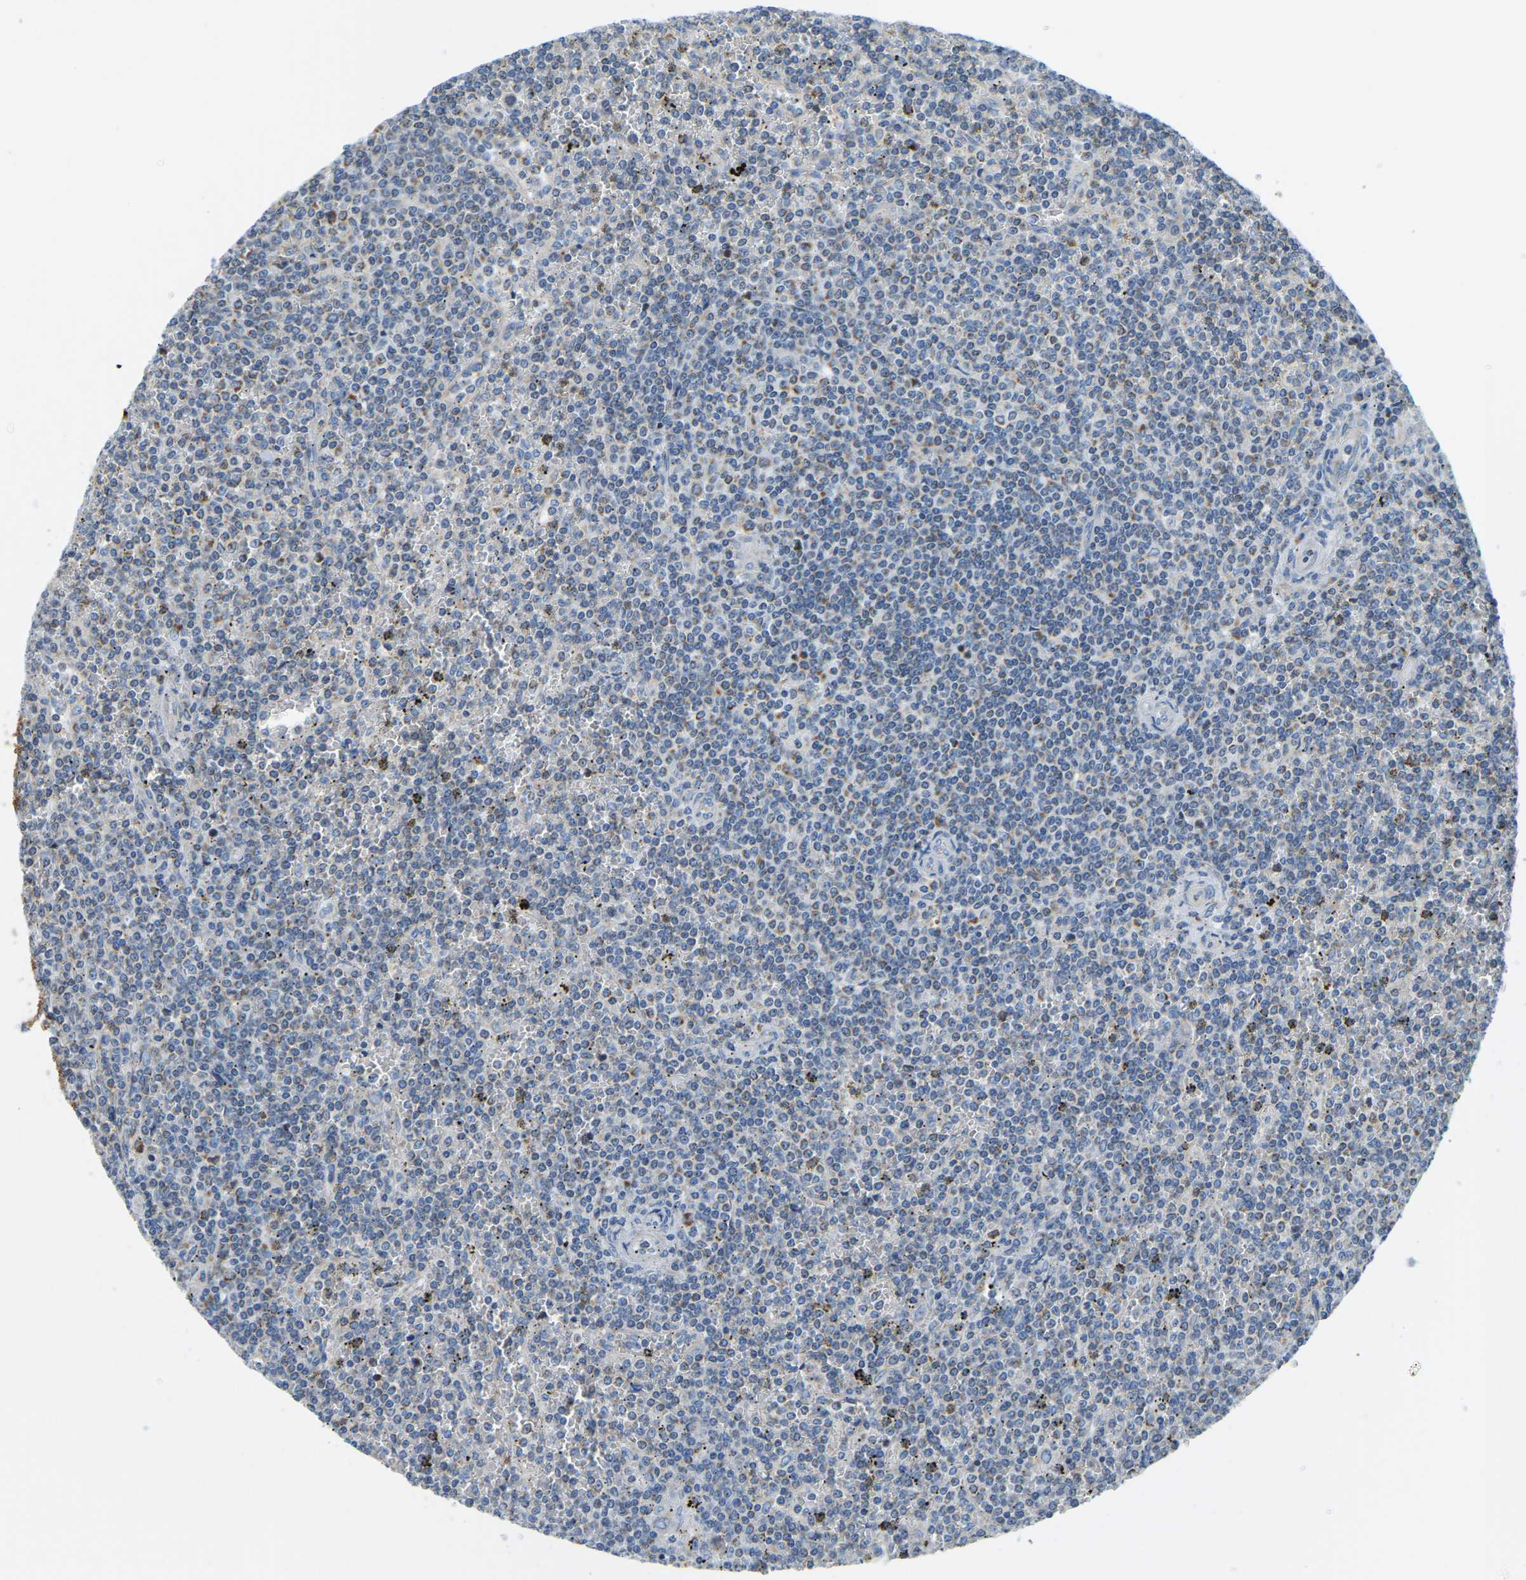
{"staining": {"intensity": "weak", "quantity": "<25%", "location": "cytoplasmic/membranous"}, "tissue": "lymphoma", "cell_type": "Tumor cells", "image_type": "cancer", "snomed": [{"axis": "morphology", "description": "Malignant lymphoma, non-Hodgkin's type, Low grade"}, {"axis": "topography", "description": "Spleen"}], "caption": "Immunohistochemistry of low-grade malignant lymphoma, non-Hodgkin's type displays no staining in tumor cells.", "gene": "GDA", "patient": {"sex": "female", "age": 19}}